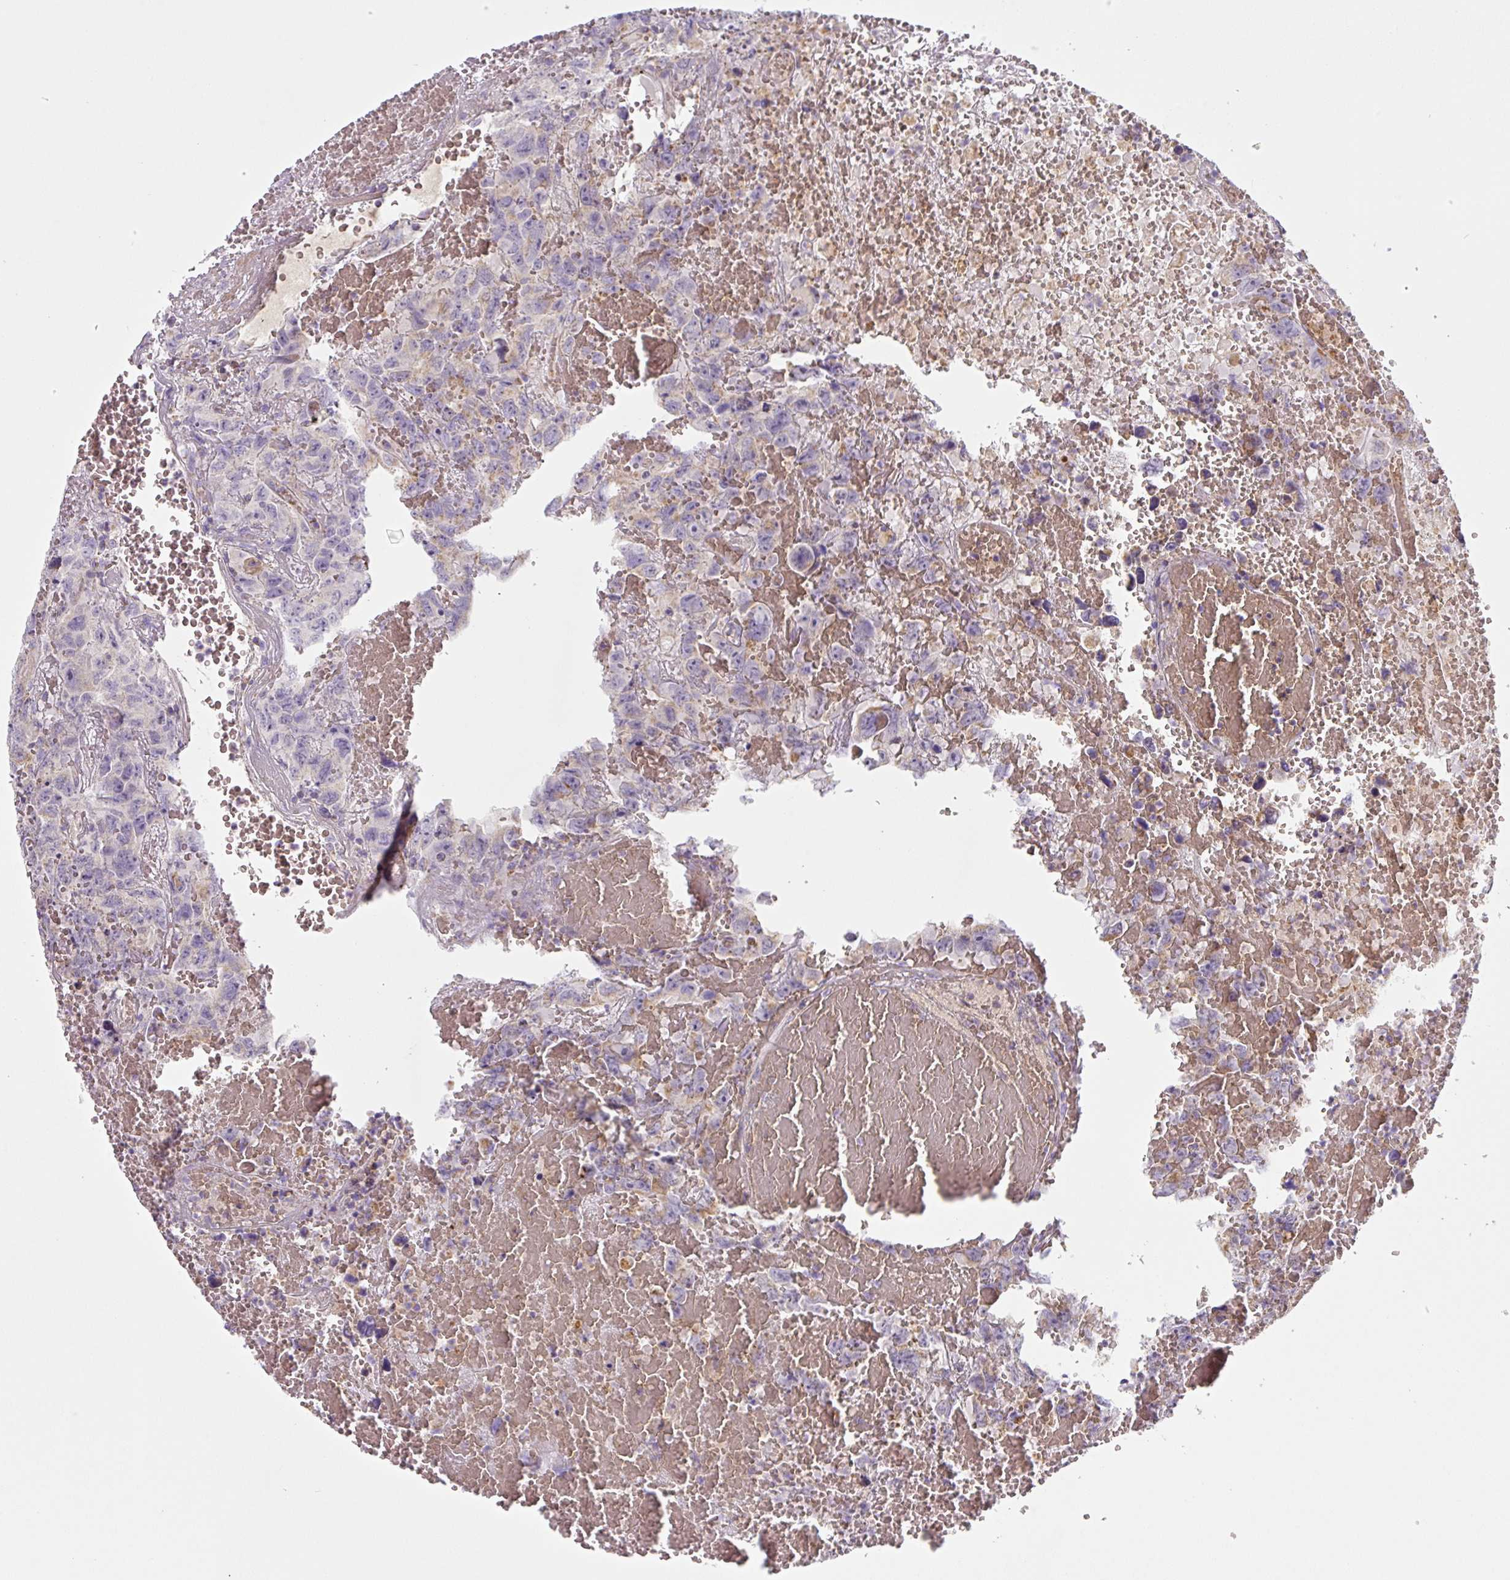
{"staining": {"intensity": "negative", "quantity": "none", "location": "none"}, "tissue": "testis cancer", "cell_type": "Tumor cells", "image_type": "cancer", "snomed": [{"axis": "morphology", "description": "Carcinoma, Embryonal, NOS"}, {"axis": "topography", "description": "Testis"}], "caption": "An image of embryonal carcinoma (testis) stained for a protein reveals no brown staining in tumor cells.", "gene": "MT-CO2", "patient": {"sex": "male", "age": 45}}